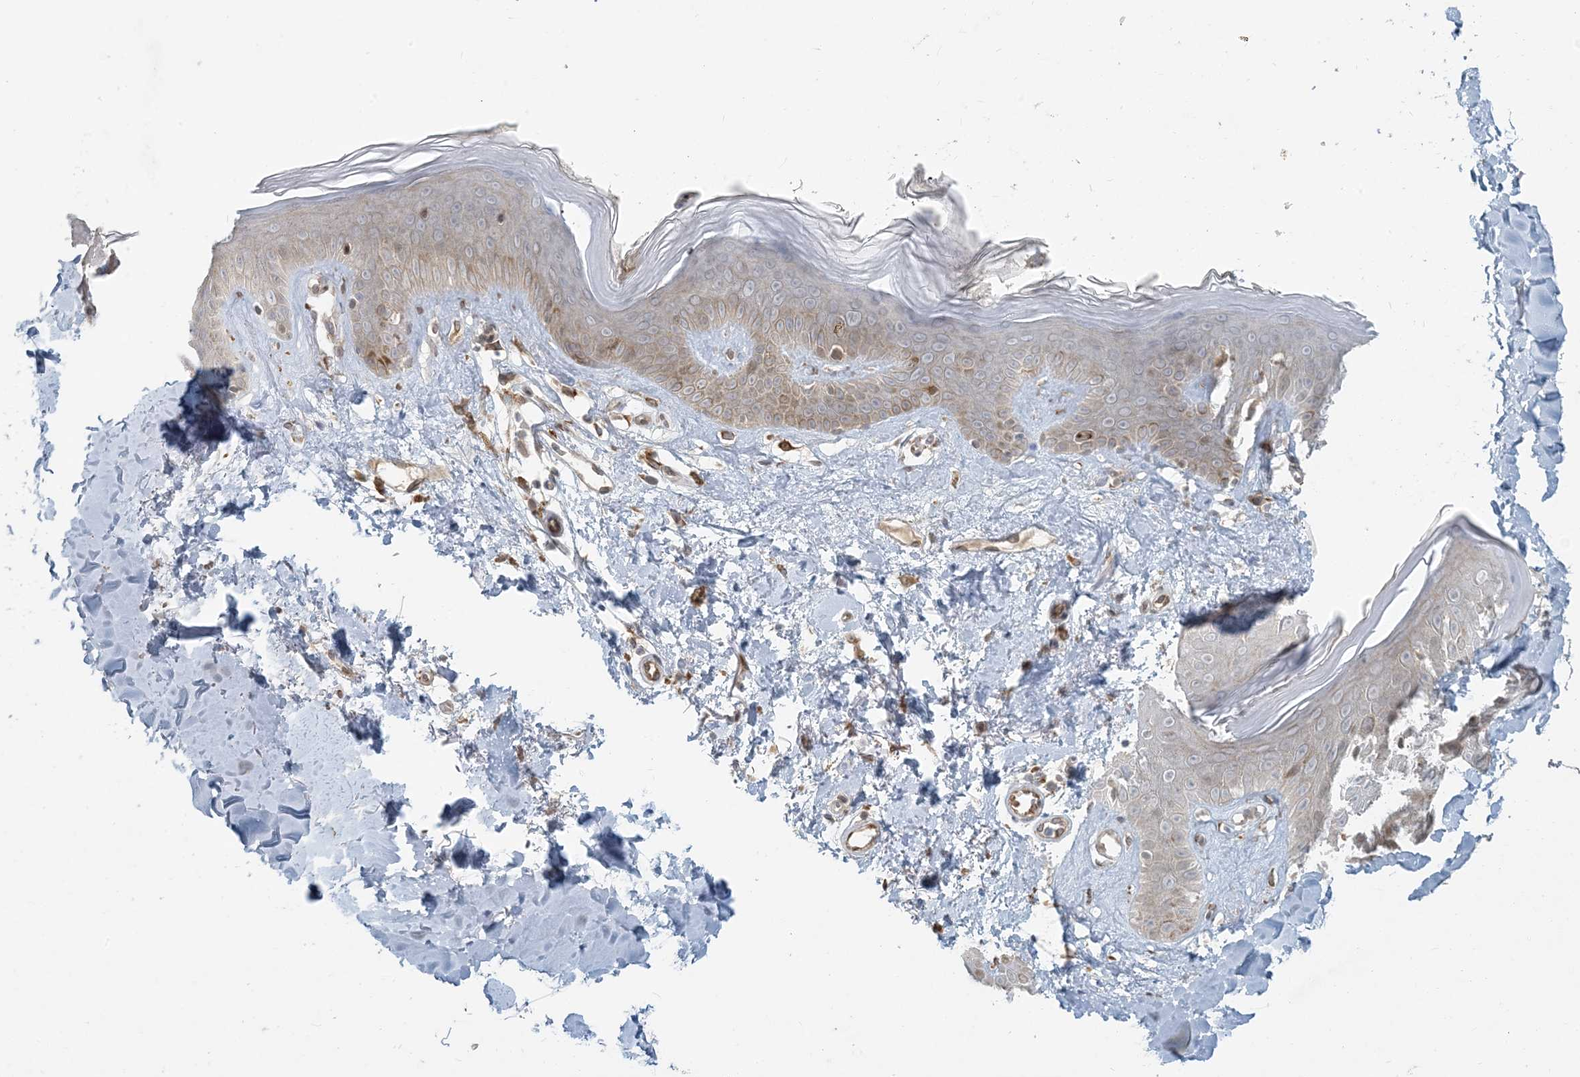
{"staining": {"intensity": "moderate", "quantity": ">75%", "location": "cytoplasmic/membranous"}, "tissue": "skin", "cell_type": "Fibroblasts", "image_type": "normal", "snomed": [{"axis": "morphology", "description": "Normal tissue, NOS"}, {"axis": "topography", "description": "Skin"}], "caption": "Moderate cytoplasmic/membranous protein expression is appreciated in approximately >75% of fibroblasts in skin.", "gene": "HACL1", "patient": {"sex": "female", "age": 64}}